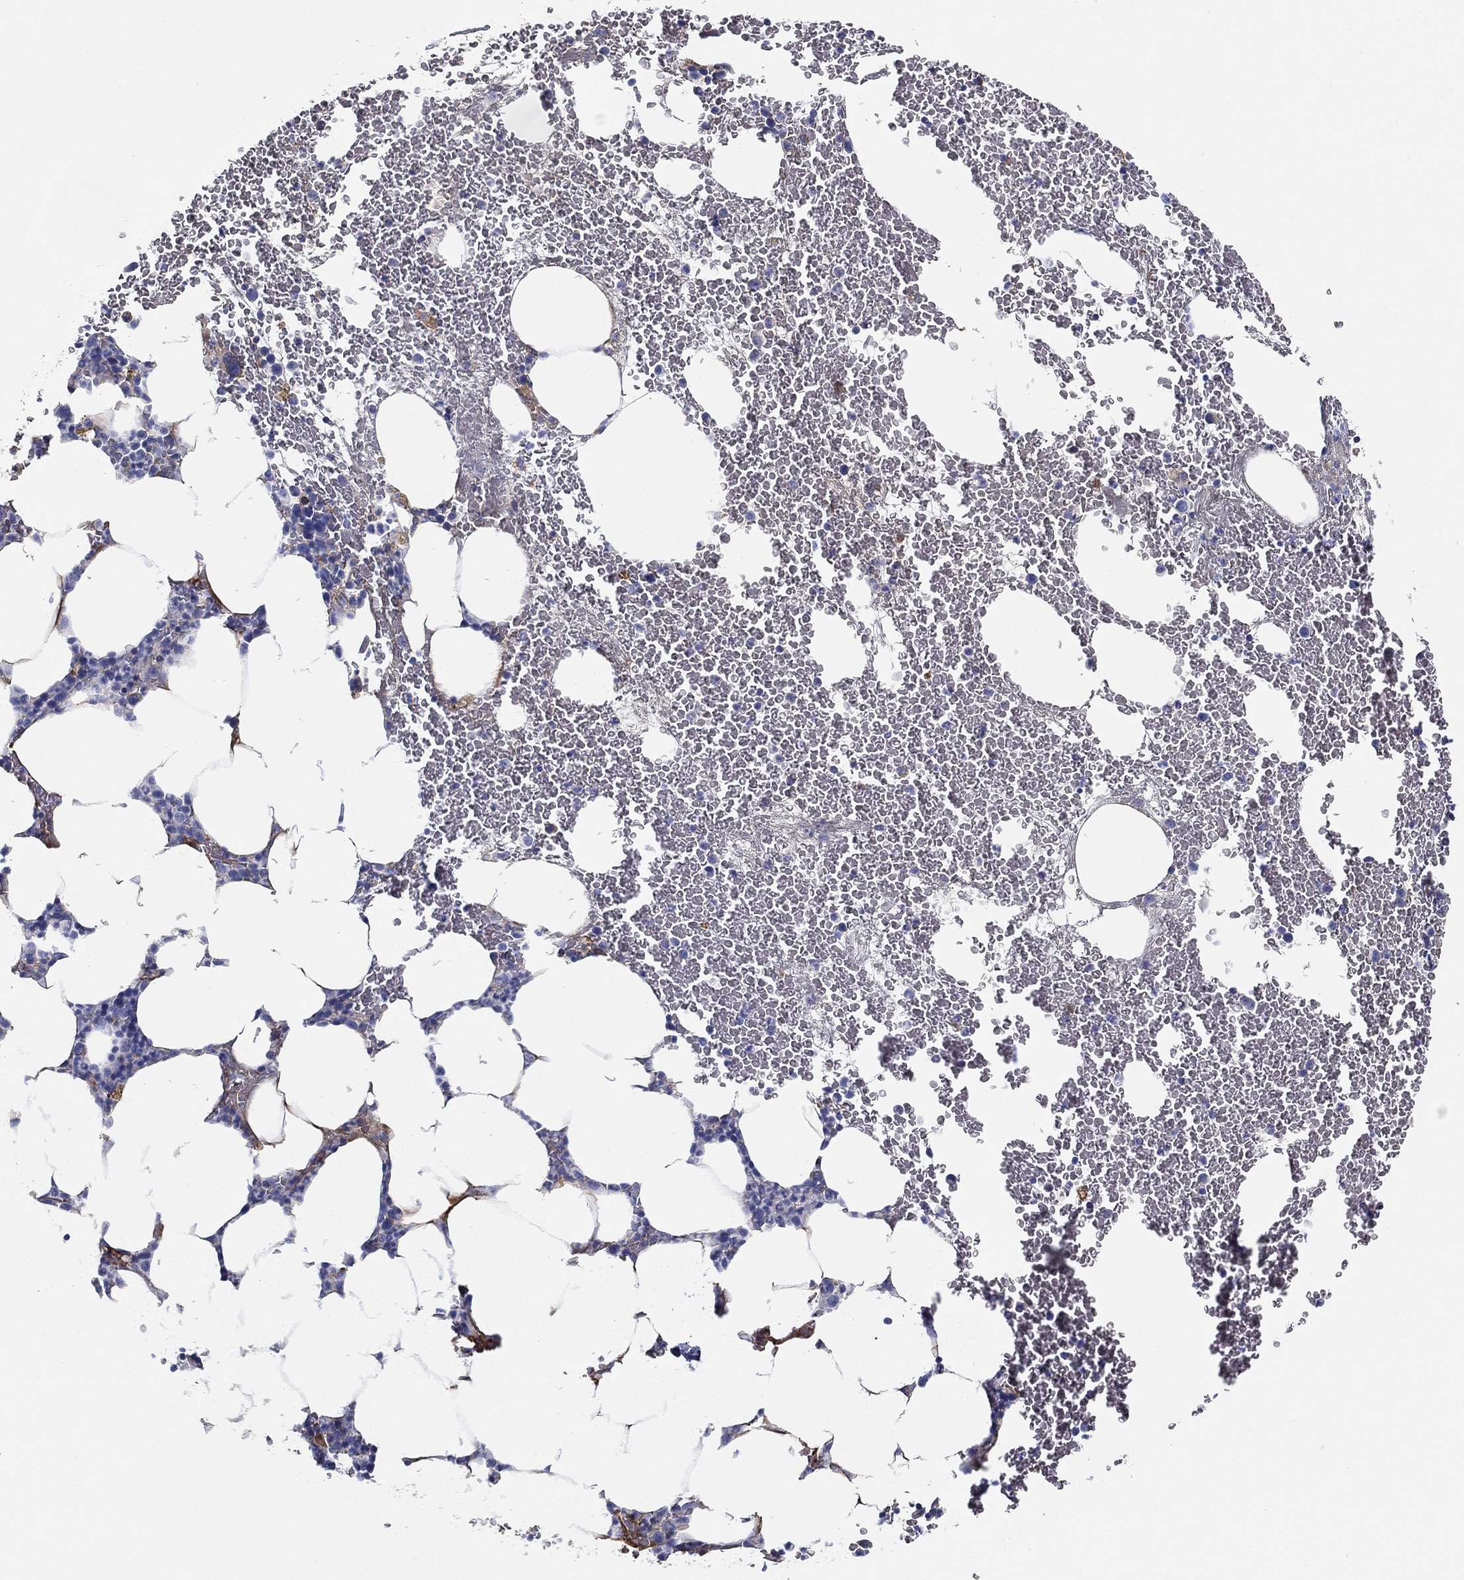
{"staining": {"intensity": "moderate", "quantity": "25%-75%", "location": "cytoplasmic/membranous"}, "tissue": "bone marrow", "cell_type": "Hematopoietic cells", "image_type": "normal", "snomed": [{"axis": "morphology", "description": "Normal tissue, NOS"}, {"axis": "topography", "description": "Bone marrow"}], "caption": "A histopathology image of human bone marrow stained for a protein demonstrates moderate cytoplasmic/membranous brown staining in hematopoietic cells. (Brightfield microscopy of DAB IHC at high magnification).", "gene": "IFNB1", "patient": {"sex": "female", "age": 67}}